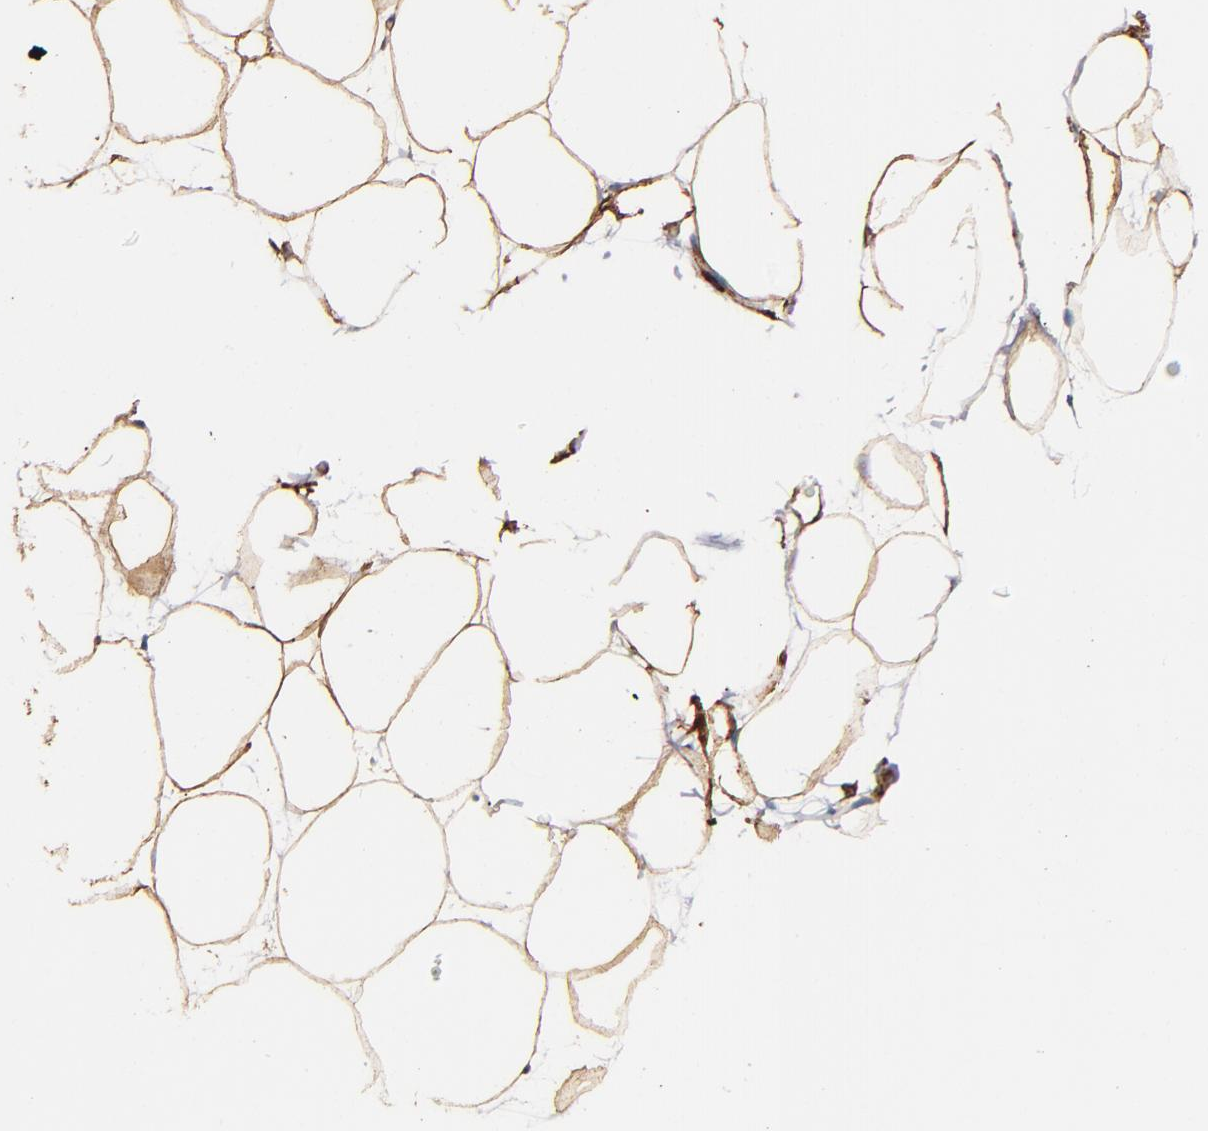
{"staining": {"intensity": "moderate", "quantity": ">75%", "location": "cytoplasmic/membranous"}, "tissue": "adipose tissue", "cell_type": "Adipocytes", "image_type": "normal", "snomed": [{"axis": "morphology", "description": "Normal tissue, NOS"}, {"axis": "topography", "description": "Breast"}], "caption": "Immunohistochemistry staining of unremarkable adipose tissue, which shows medium levels of moderate cytoplasmic/membranous staining in about >75% of adipocytes indicating moderate cytoplasmic/membranous protein expression. The staining was performed using DAB (3,3'-diaminobenzidine) (brown) for protein detection and nuclei were counterstained in hematoxylin (blue).", "gene": "VCL", "patient": {"sex": "female", "age": 22}}